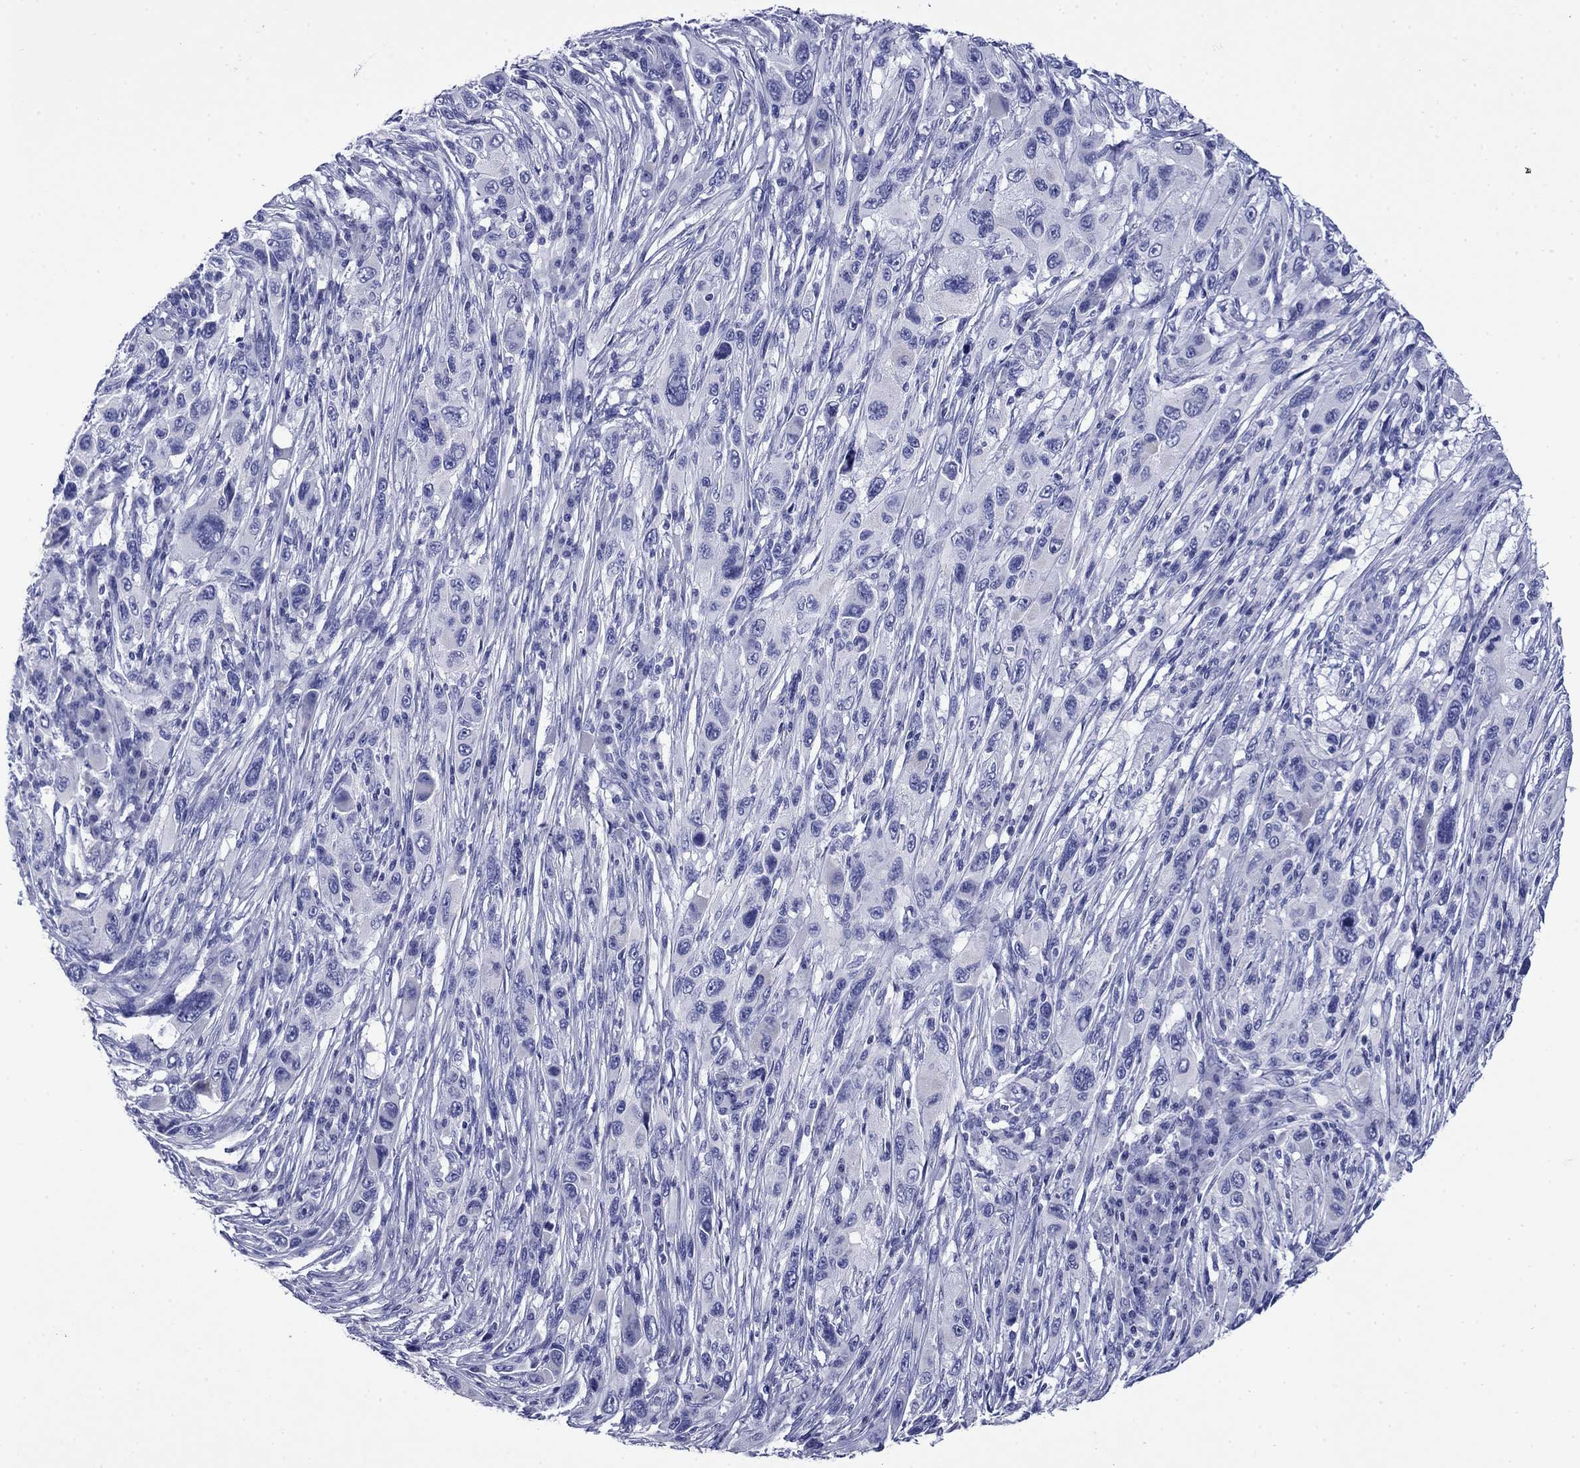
{"staining": {"intensity": "negative", "quantity": "none", "location": "none"}, "tissue": "melanoma", "cell_type": "Tumor cells", "image_type": "cancer", "snomed": [{"axis": "morphology", "description": "Malignant melanoma, NOS"}, {"axis": "topography", "description": "Skin"}], "caption": "Tumor cells show no significant protein expression in malignant melanoma. (DAB (3,3'-diaminobenzidine) immunohistochemistry, high magnification).", "gene": "GIP", "patient": {"sex": "male", "age": 53}}